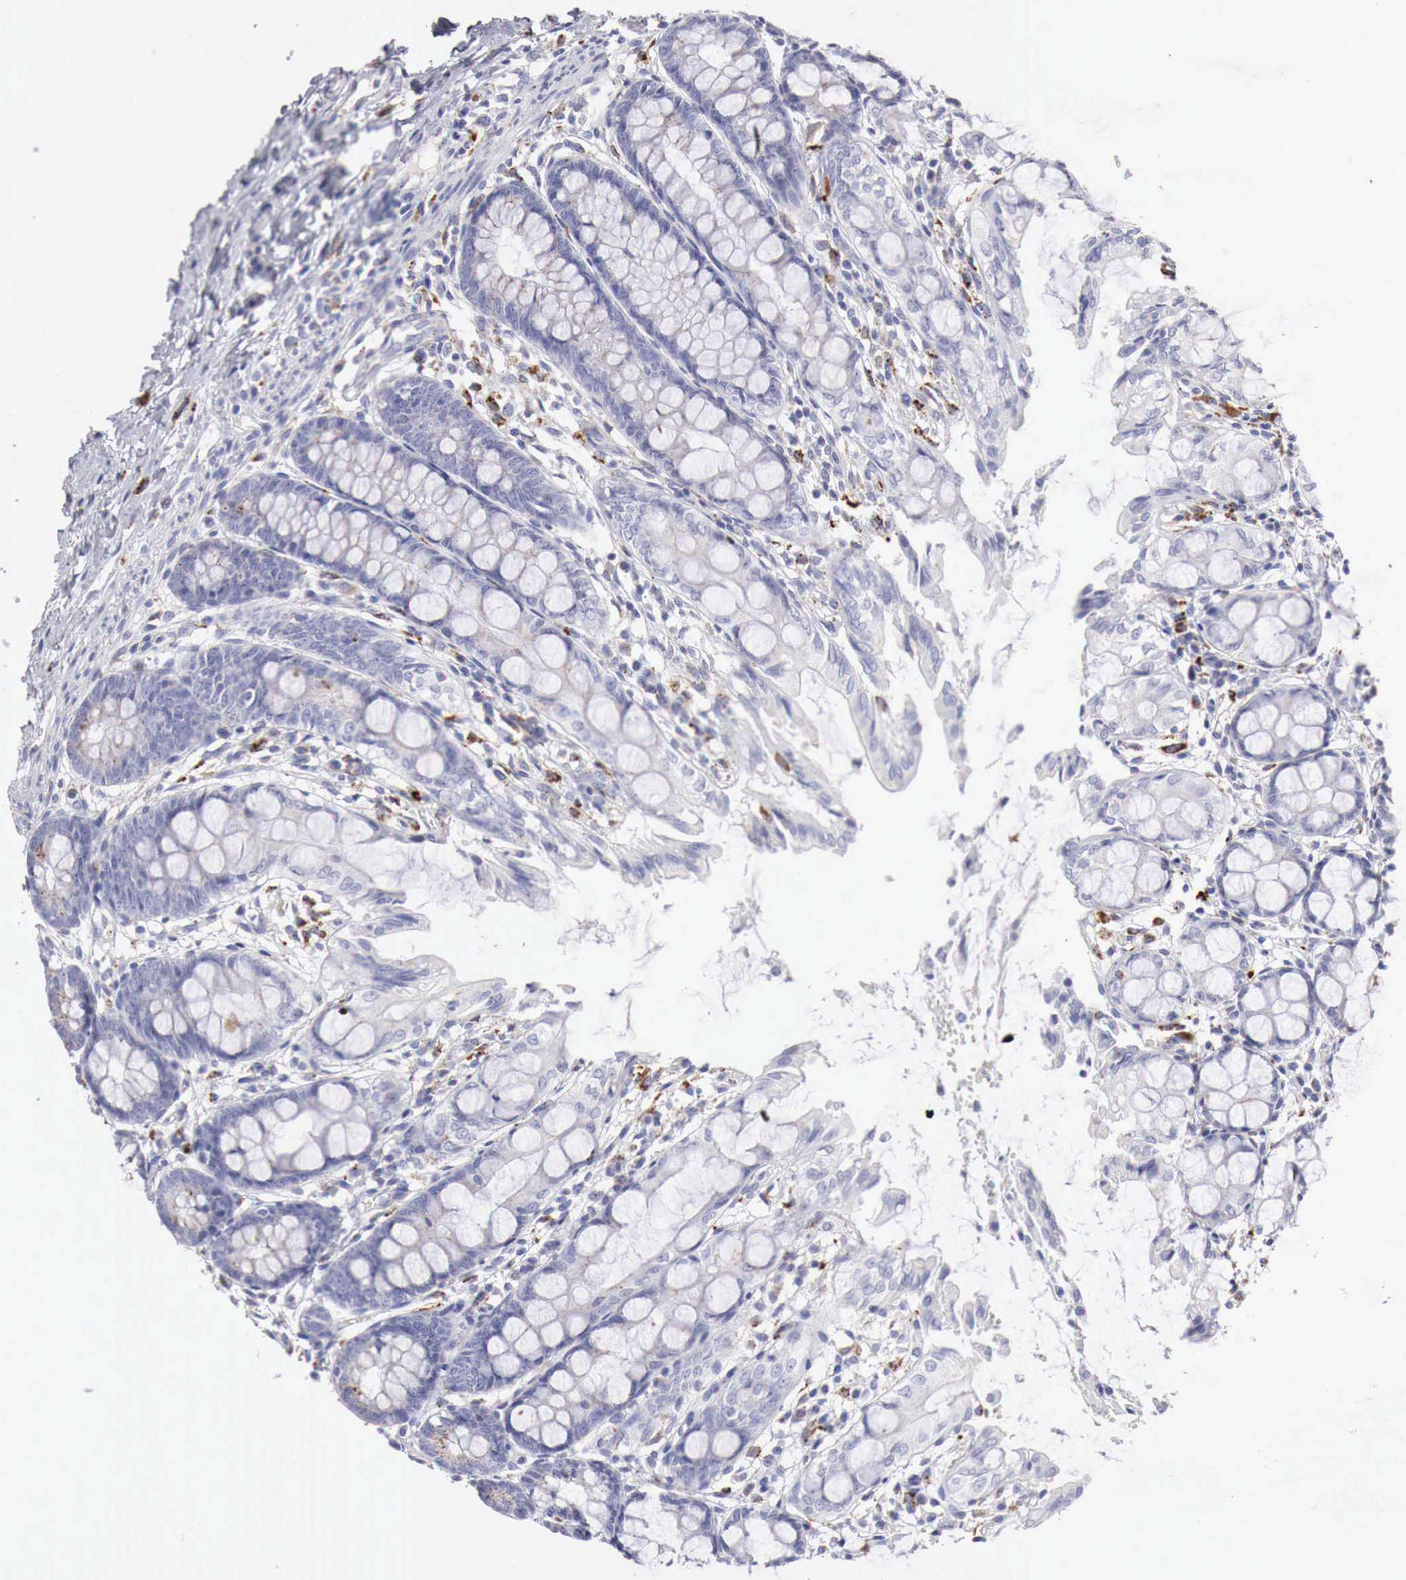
{"staining": {"intensity": "negative", "quantity": "none", "location": "none"}, "tissue": "colon", "cell_type": "Endothelial cells", "image_type": "normal", "snomed": [{"axis": "morphology", "description": "Normal tissue, NOS"}, {"axis": "topography", "description": "Colon"}], "caption": "IHC micrograph of normal colon: human colon stained with DAB (3,3'-diaminobenzidine) exhibits no significant protein staining in endothelial cells. (Stains: DAB immunohistochemistry (IHC) with hematoxylin counter stain, Microscopy: brightfield microscopy at high magnification).", "gene": "GLA", "patient": {"sex": "male", "age": 54}}